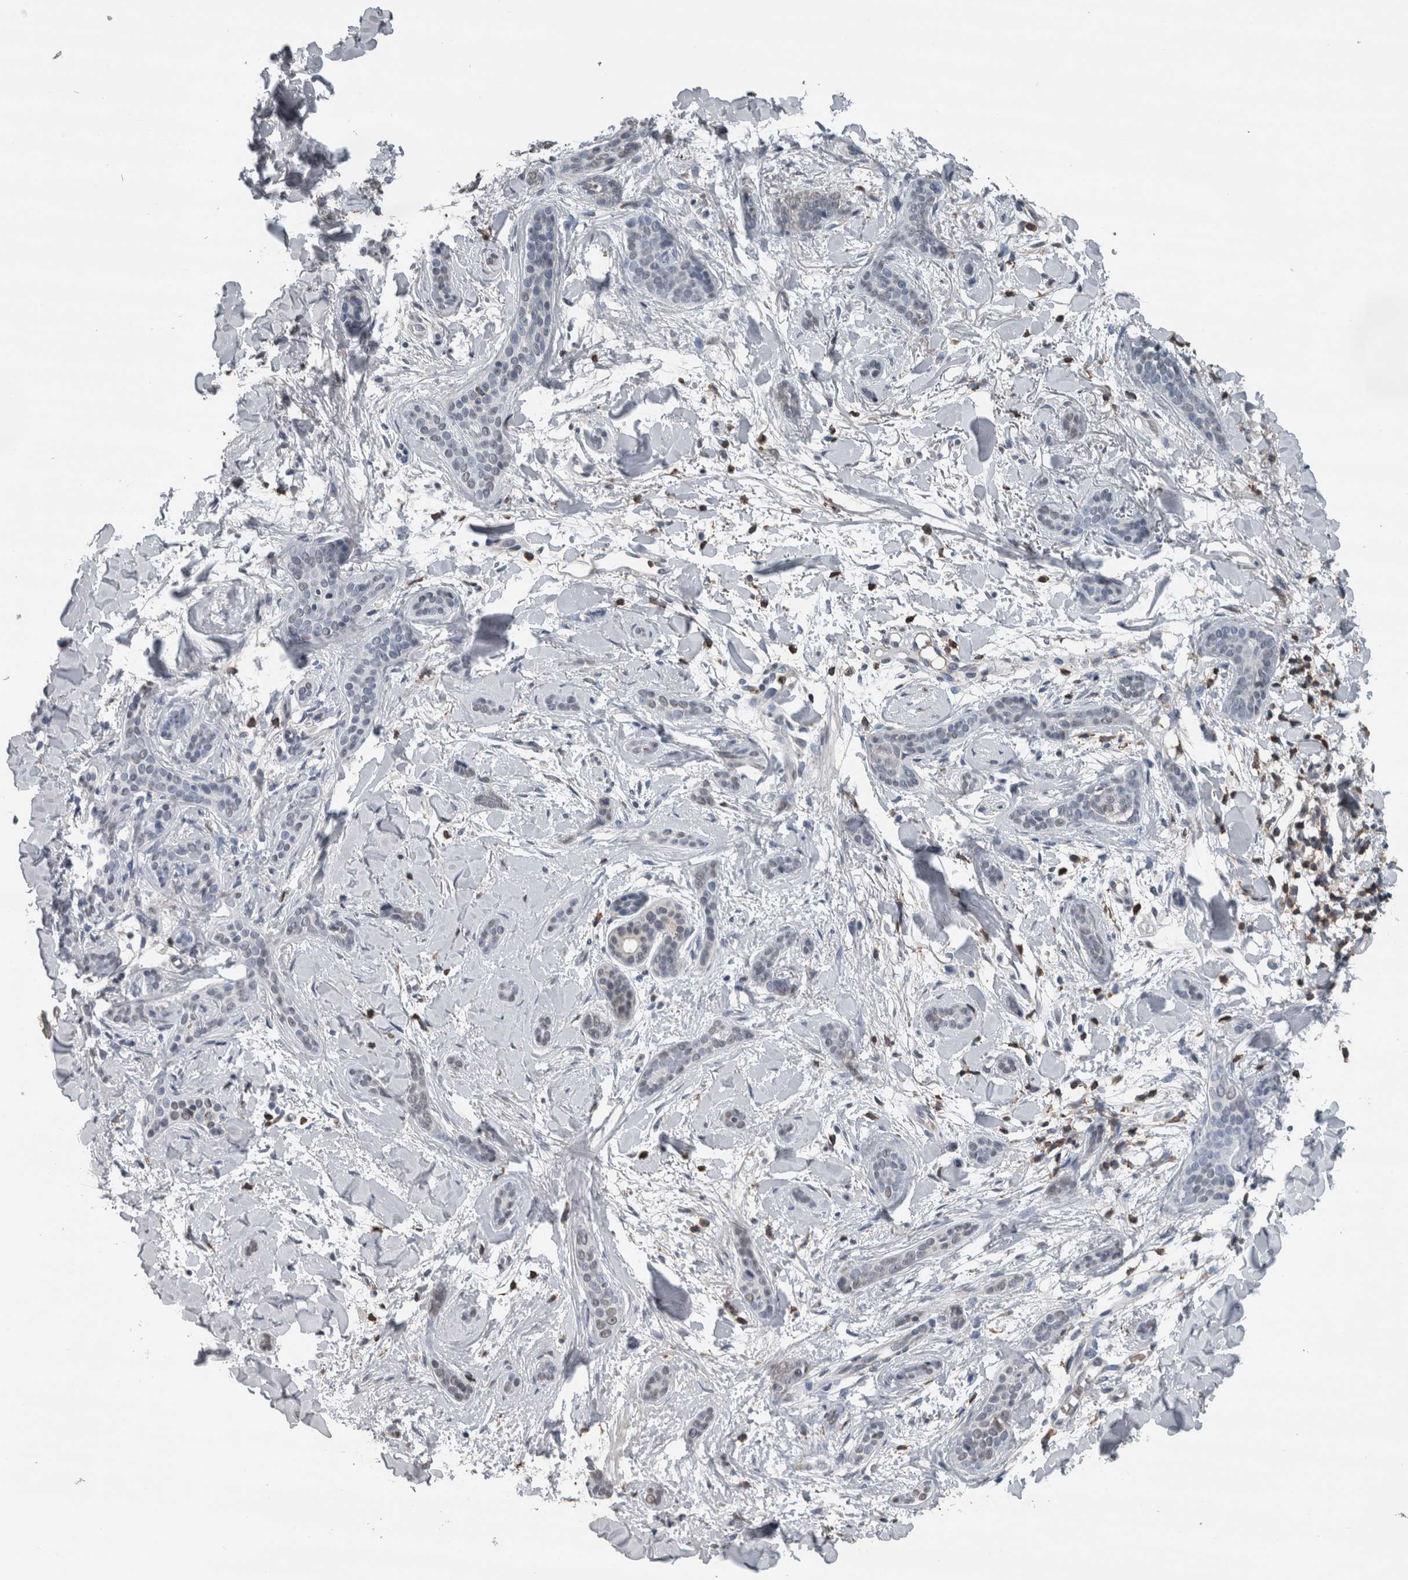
{"staining": {"intensity": "negative", "quantity": "none", "location": "none"}, "tissue": "skin cancer", "cell_type": "Tumor cells", "image_type": "cancer", "snomed": [{"axis": "morphology", "description": "Basal cell carcinoma"}, {"axis": "morphology", "description": "Adnexal tumor, benign"}, {"axis": "topography", "description": "Skin"}], "caption": "DAB (3,3'-diaminobenzidine) immunohistochemical staining of basal cell carcinoma (skin) exhibits no significant positivity in tumor cells.", "gene": "MAFF", "patient": {"sex": "female", "age": 42}}